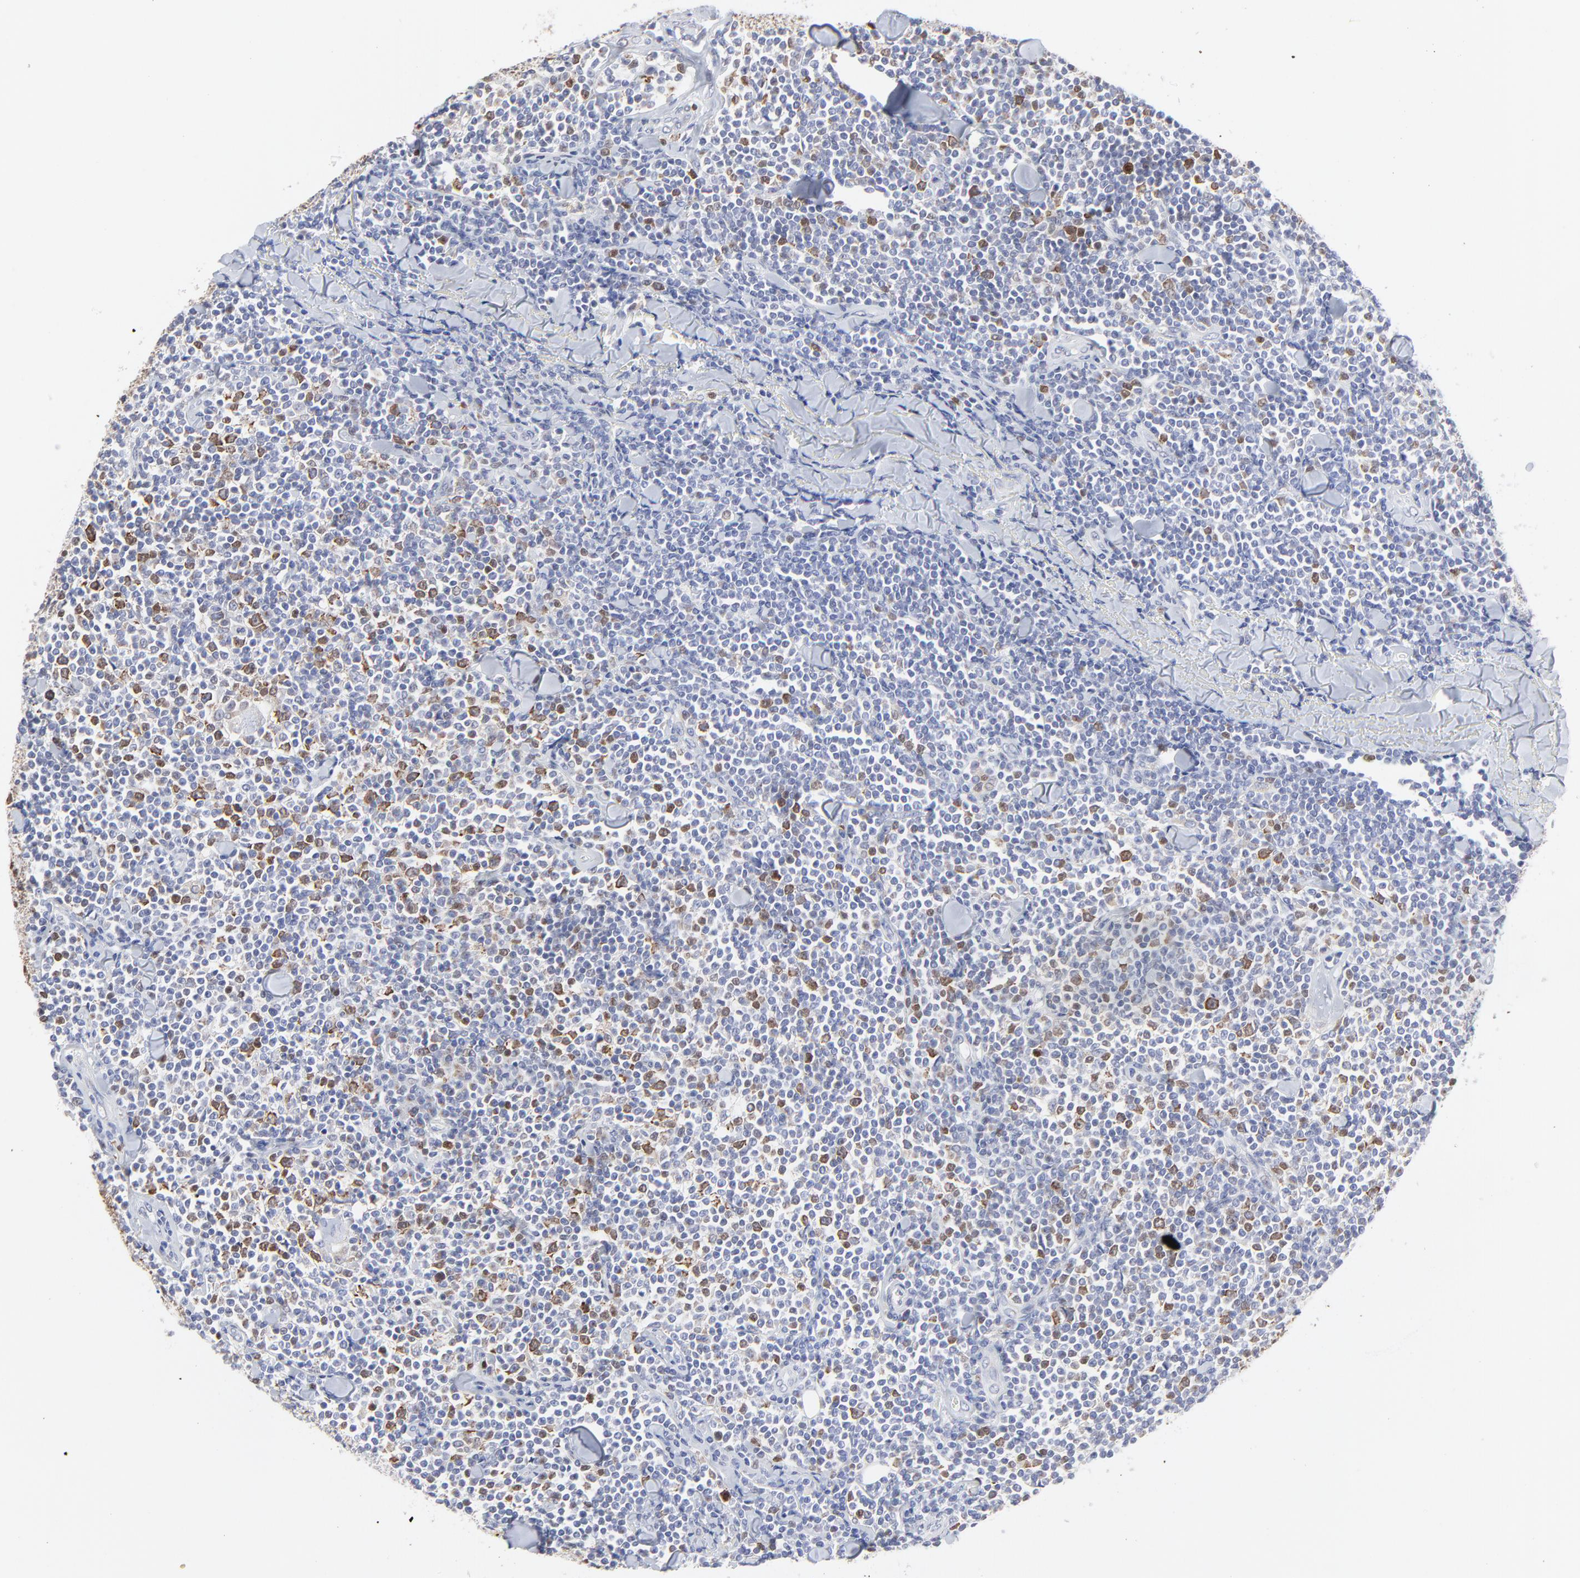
{"staining": {"intensity": "moderate", "quantity": "25%-75%", "location": "cytoplasmic/membranous"}, "tissue": "lymphoma", "cell_type": "Tumor cells", "image_type": "cancer", "snomed": [{"axis": "morphology", "description": "Malignant lymphoma, non-Hodgkin's type, Low grade"}, {"axis": "topography", "description": "Spleen"}], "caption": "Malignant lymphoma, non-Hodgkin's type (low-grade) stained with immunohistochemistry (IHC) displays moderate cytoplasmic/membranous staining in about 25%-75% of tumor cells. (Brightfield microscopy of DAB IHC at high magnification).", "gene": "NCAPH", "patient": {"sex": "female", "age": 64}}